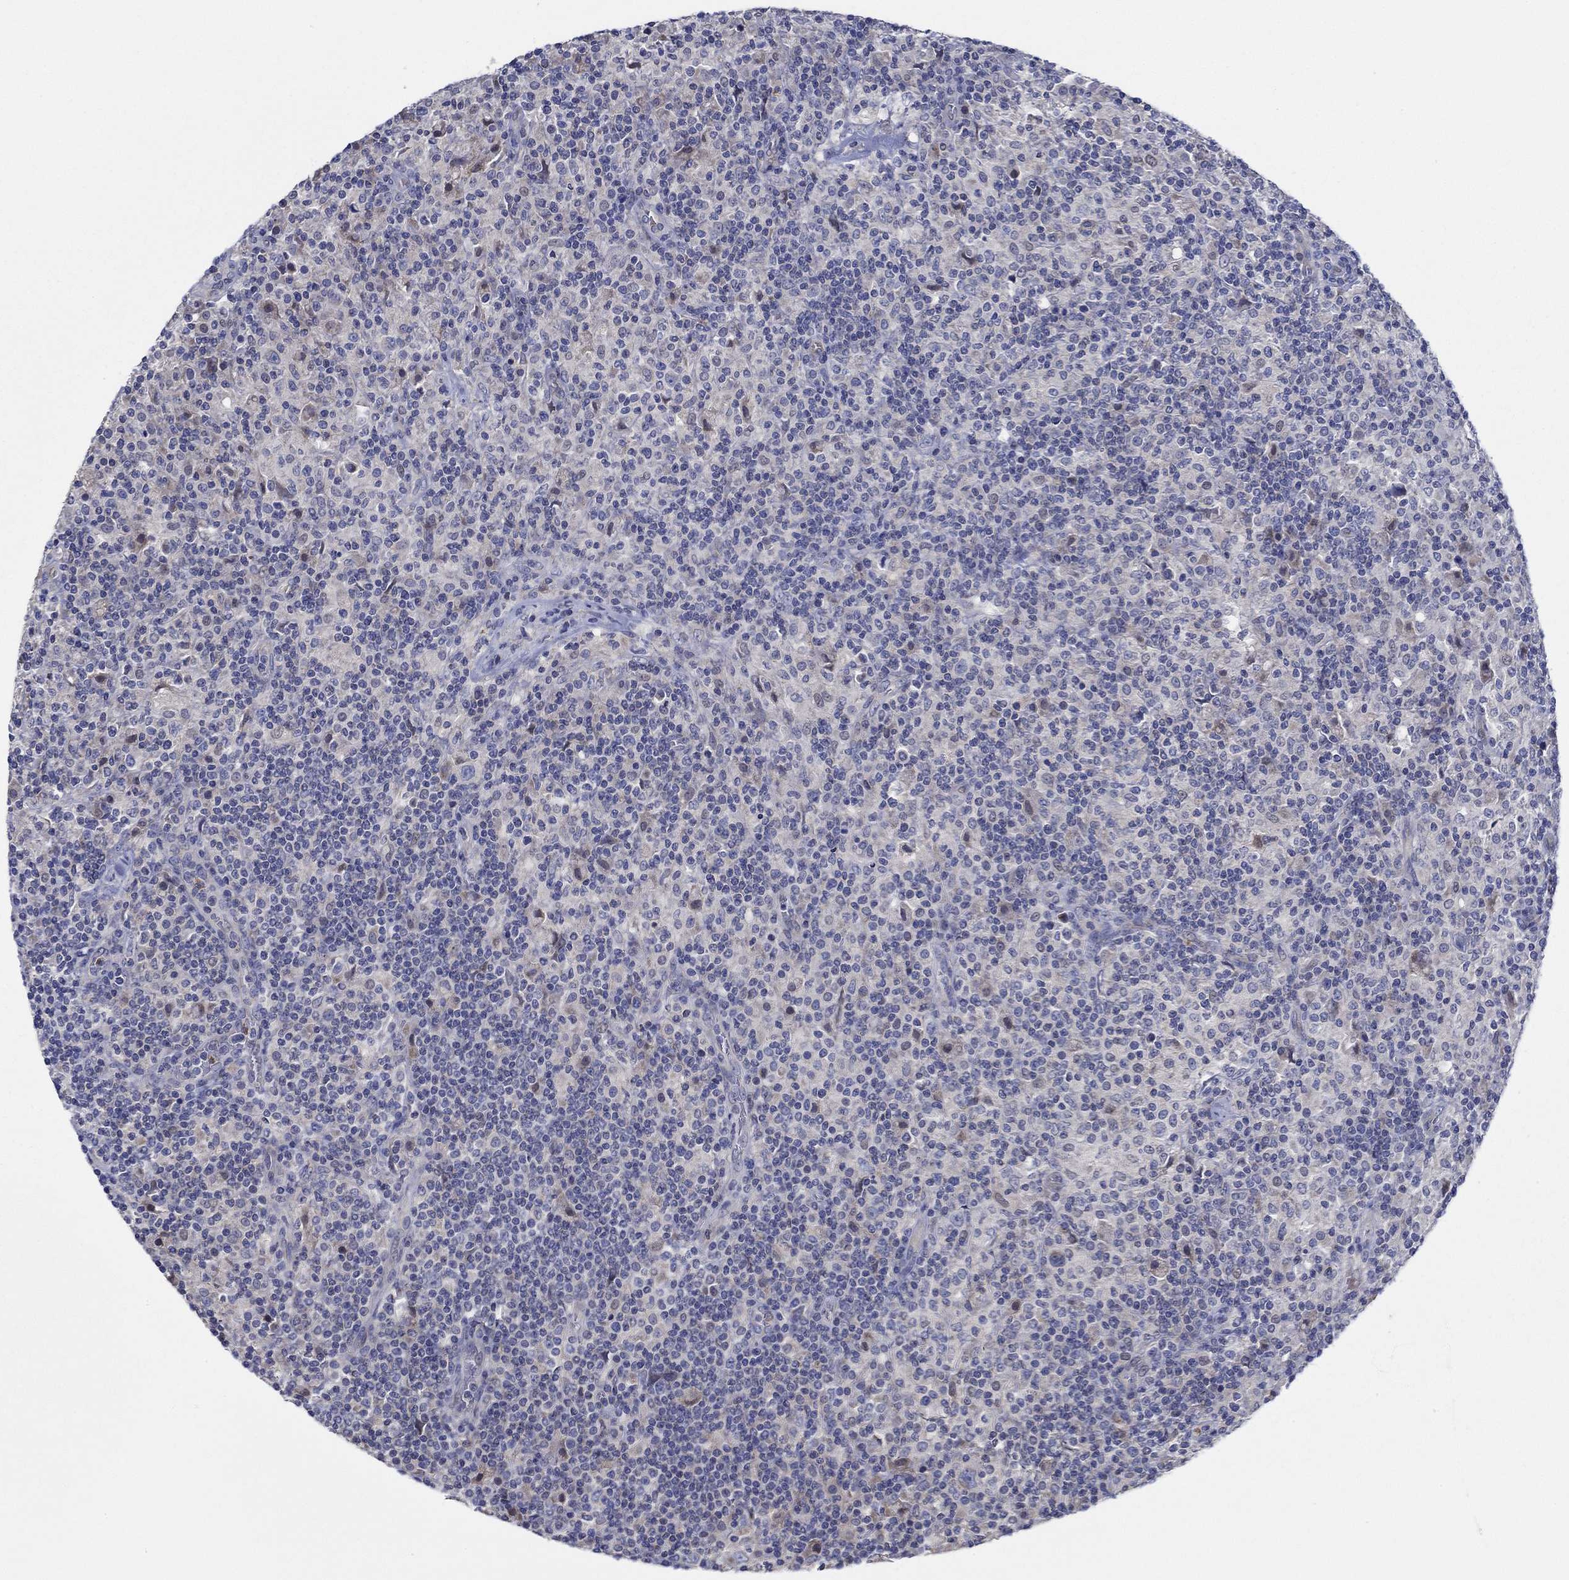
{"staining": {"intensity": "negative", "quantity": "none", "location": "none"}, "tissue": "lymphoma", "cell_type": "Tumor cells", "image_type": "cancer", "snomed": [{"axis": "morphology", "description": "Hodgkin's disease, NOS"}, {"axis": "topography", "description": "Lymph node"}], "caption": "This image is of Hodgkin's disease stained with IHC to label a protein in brown with the nuclei are counter-stained blue. There is no staining in tumor cells.", "gene": "CFAP61", "patient": {"sex": "male", "age": 70}}